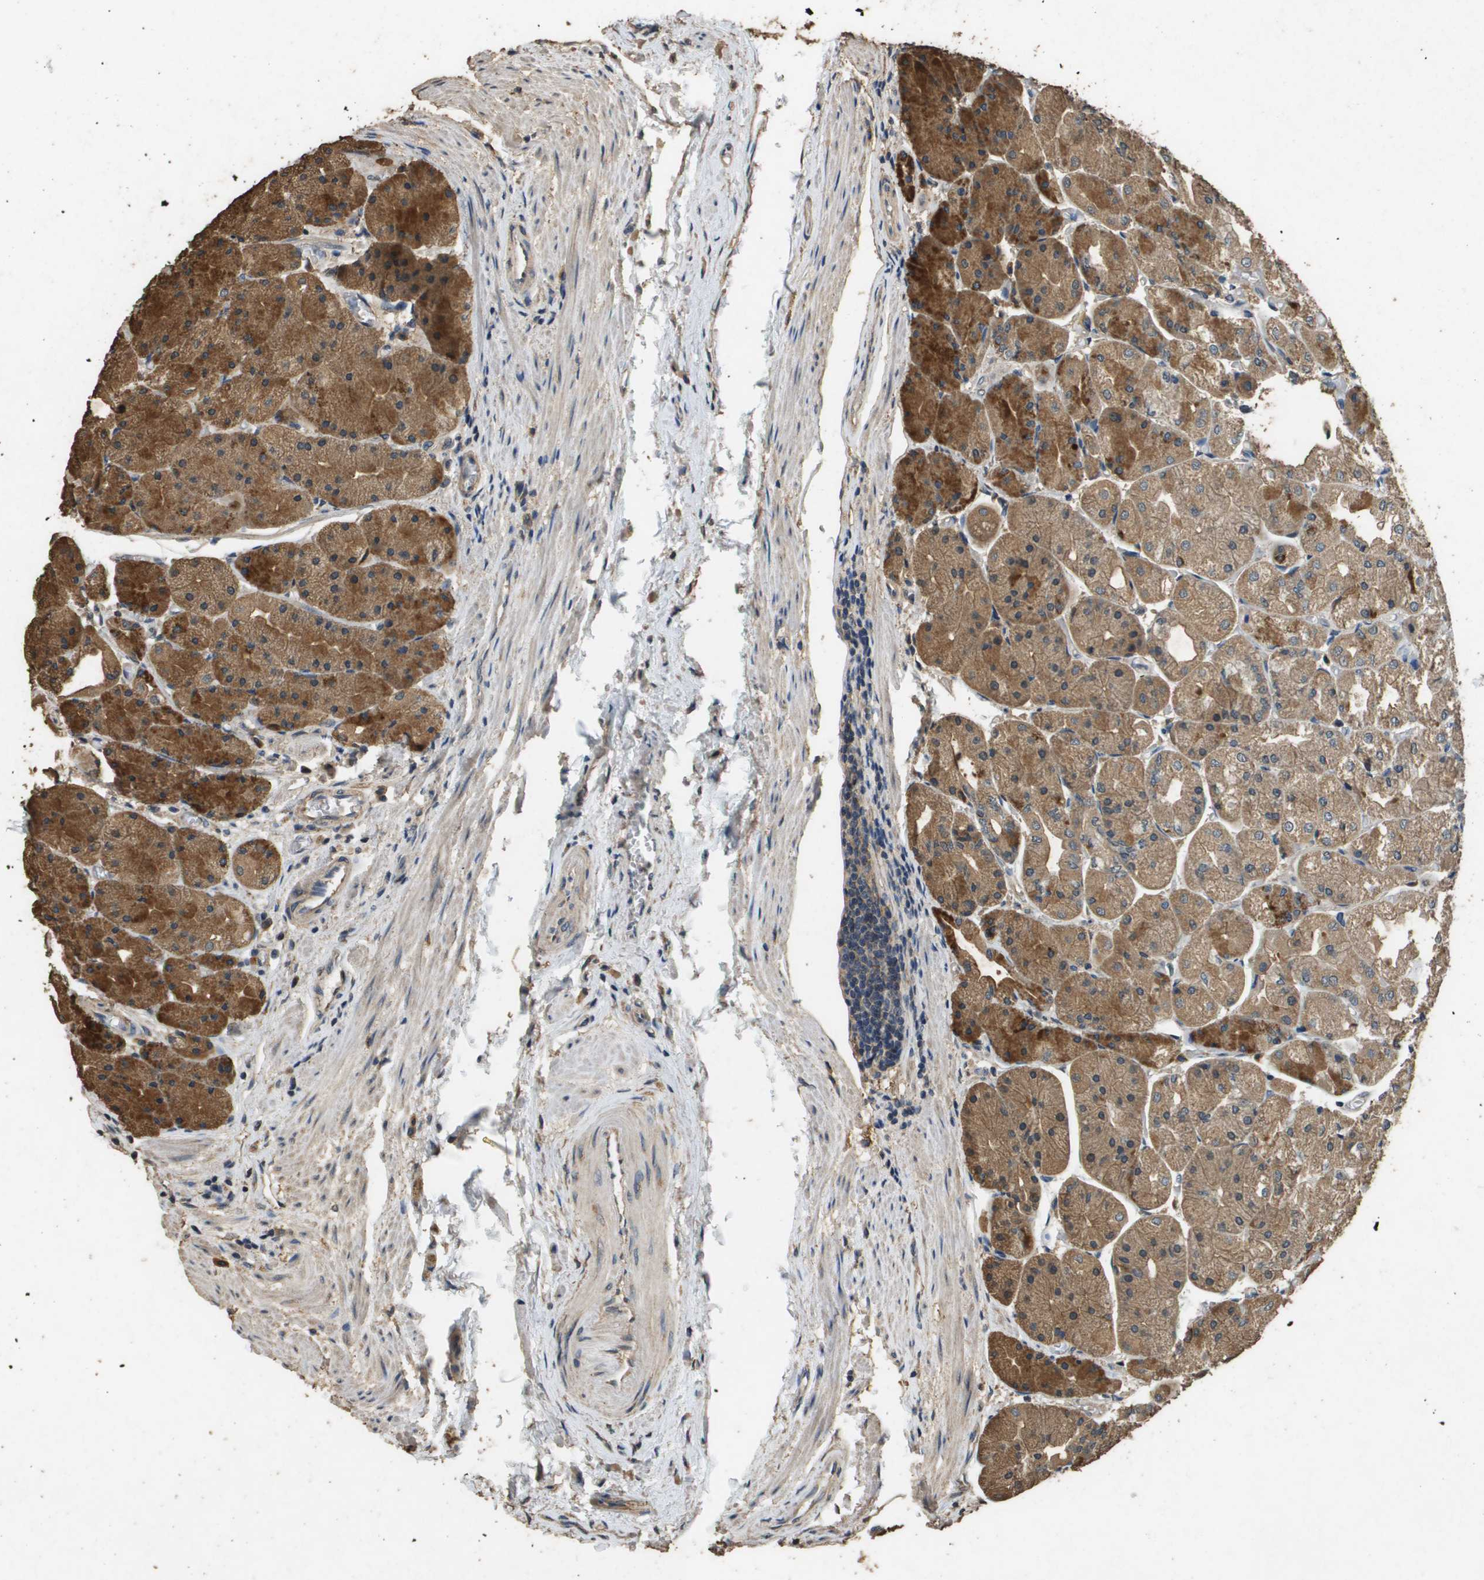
{"staining": {"intensity": "strong", "quantity": ">75%", "location": "cytoplasmic/membranous"}, "tissue": "stomach", "cell_type": "Glandular cells", "image_type": "normal", "snomed": [{"axis": "morphology", "description": "Normal tissue, NOS"}, {"axis": "topography", "description": "Stomach, upper"}], "caption": "Stomach stained with a brown dye demonstrates strong cytoplasmic/membranous positive expression in about >75% of glandular cells.", "gene": "RAB6B", "patient": {"sex": "male", "age": 72}}